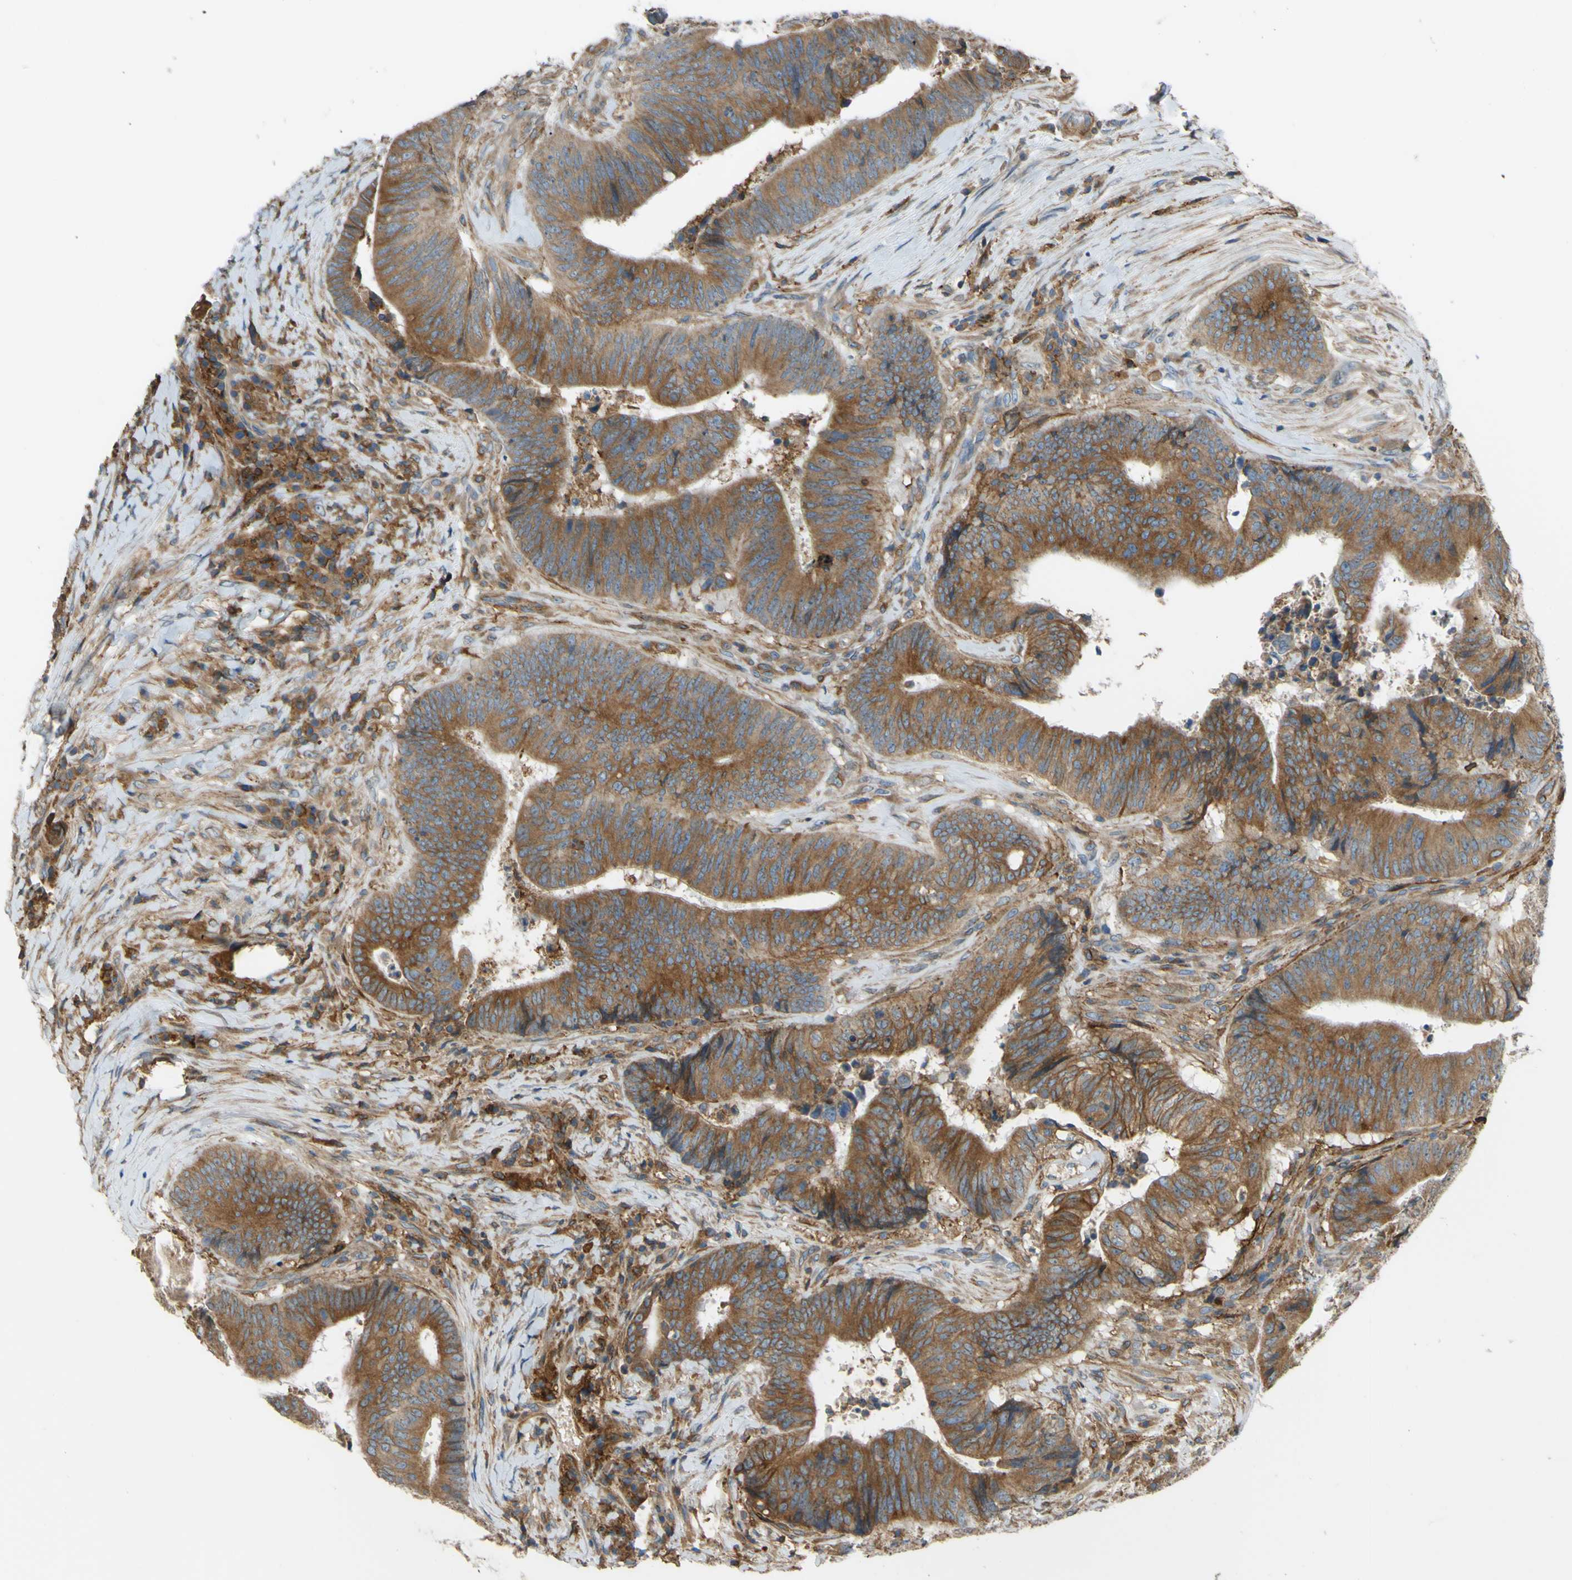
{"staining": {"intensity": "moderate", "quantity": ">75%", "location": "cytoplasmic/membranous"}, "tissue": "colorectal cancer", "cell_type": "Tumor cells", "image_type": "cancer", "snomed": [{"axis": "morphology", "description": "Adenocarcinoma, NOS"}, {"axis": "topography", "description": "Rectum"}], "caption": "Brown immunohistochemical staining in human colorectal adenocarcinoma reveals moderate cytoplasmic/membranous staining in approximately >75% of tumor cells.", "gene": "POR", "patient": {"sex": "male", "age": 72}}